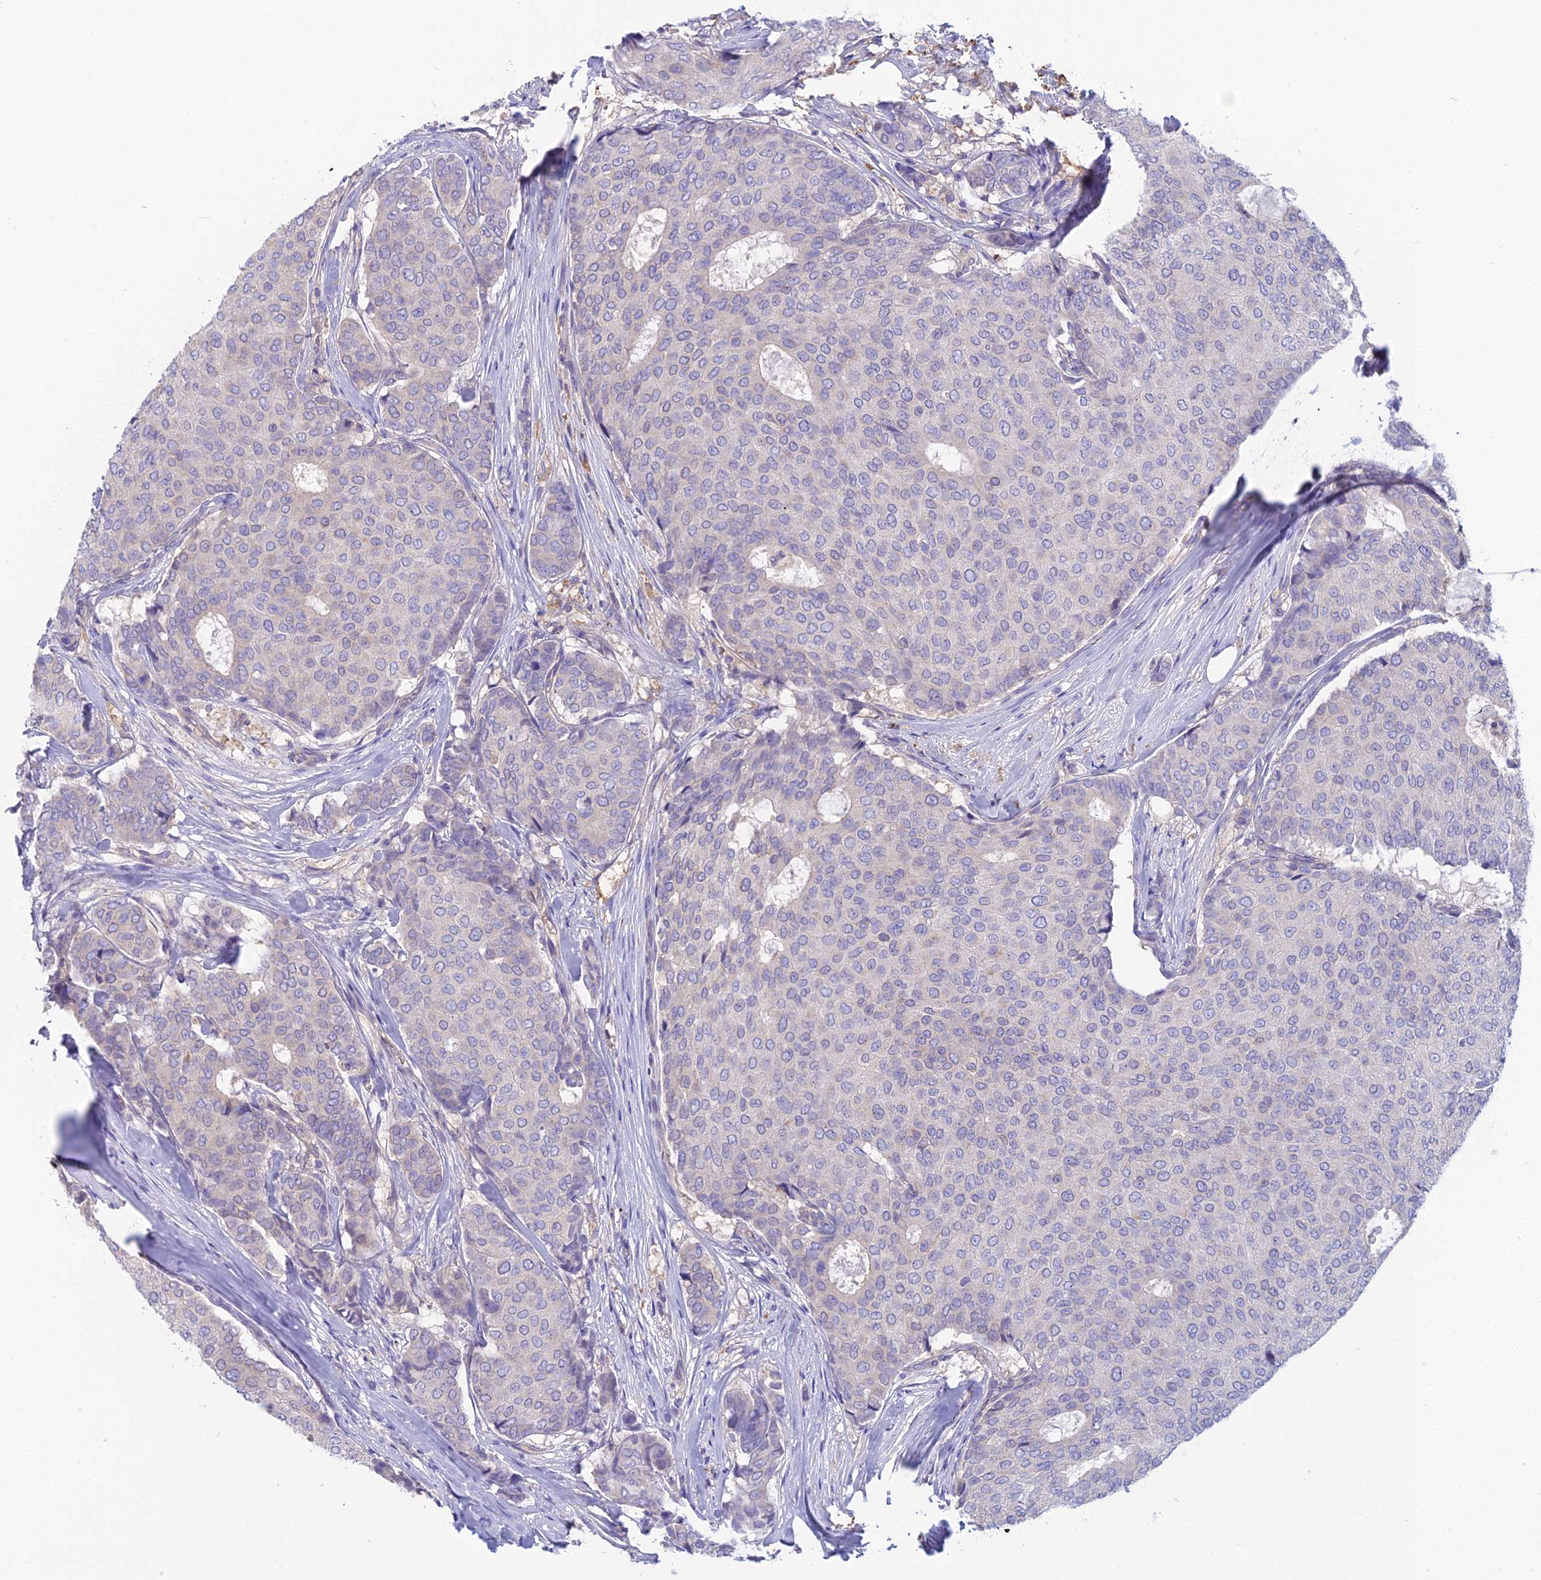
{"staining": {"intensity": "negative", "quantity": "none", "location": "none"}, "tissue": "breast cancer", "cell_type": "Tumor cells", "image_type": "cancer", "snomed": [{"axis": "morphology", "description": "Duct carcinoma"}, {"axis": "topography", "description": "Breast"}], "caption": "High power microscopy photomicrograph of an IHC image of breast cancer, revealing no significant positivity in tumor cells. (Immunohistochemistry (ihc), brightfield microscopy, high magnification).", "gene": "SNAP91", "patient": {"sex": "female", "age": 75}}